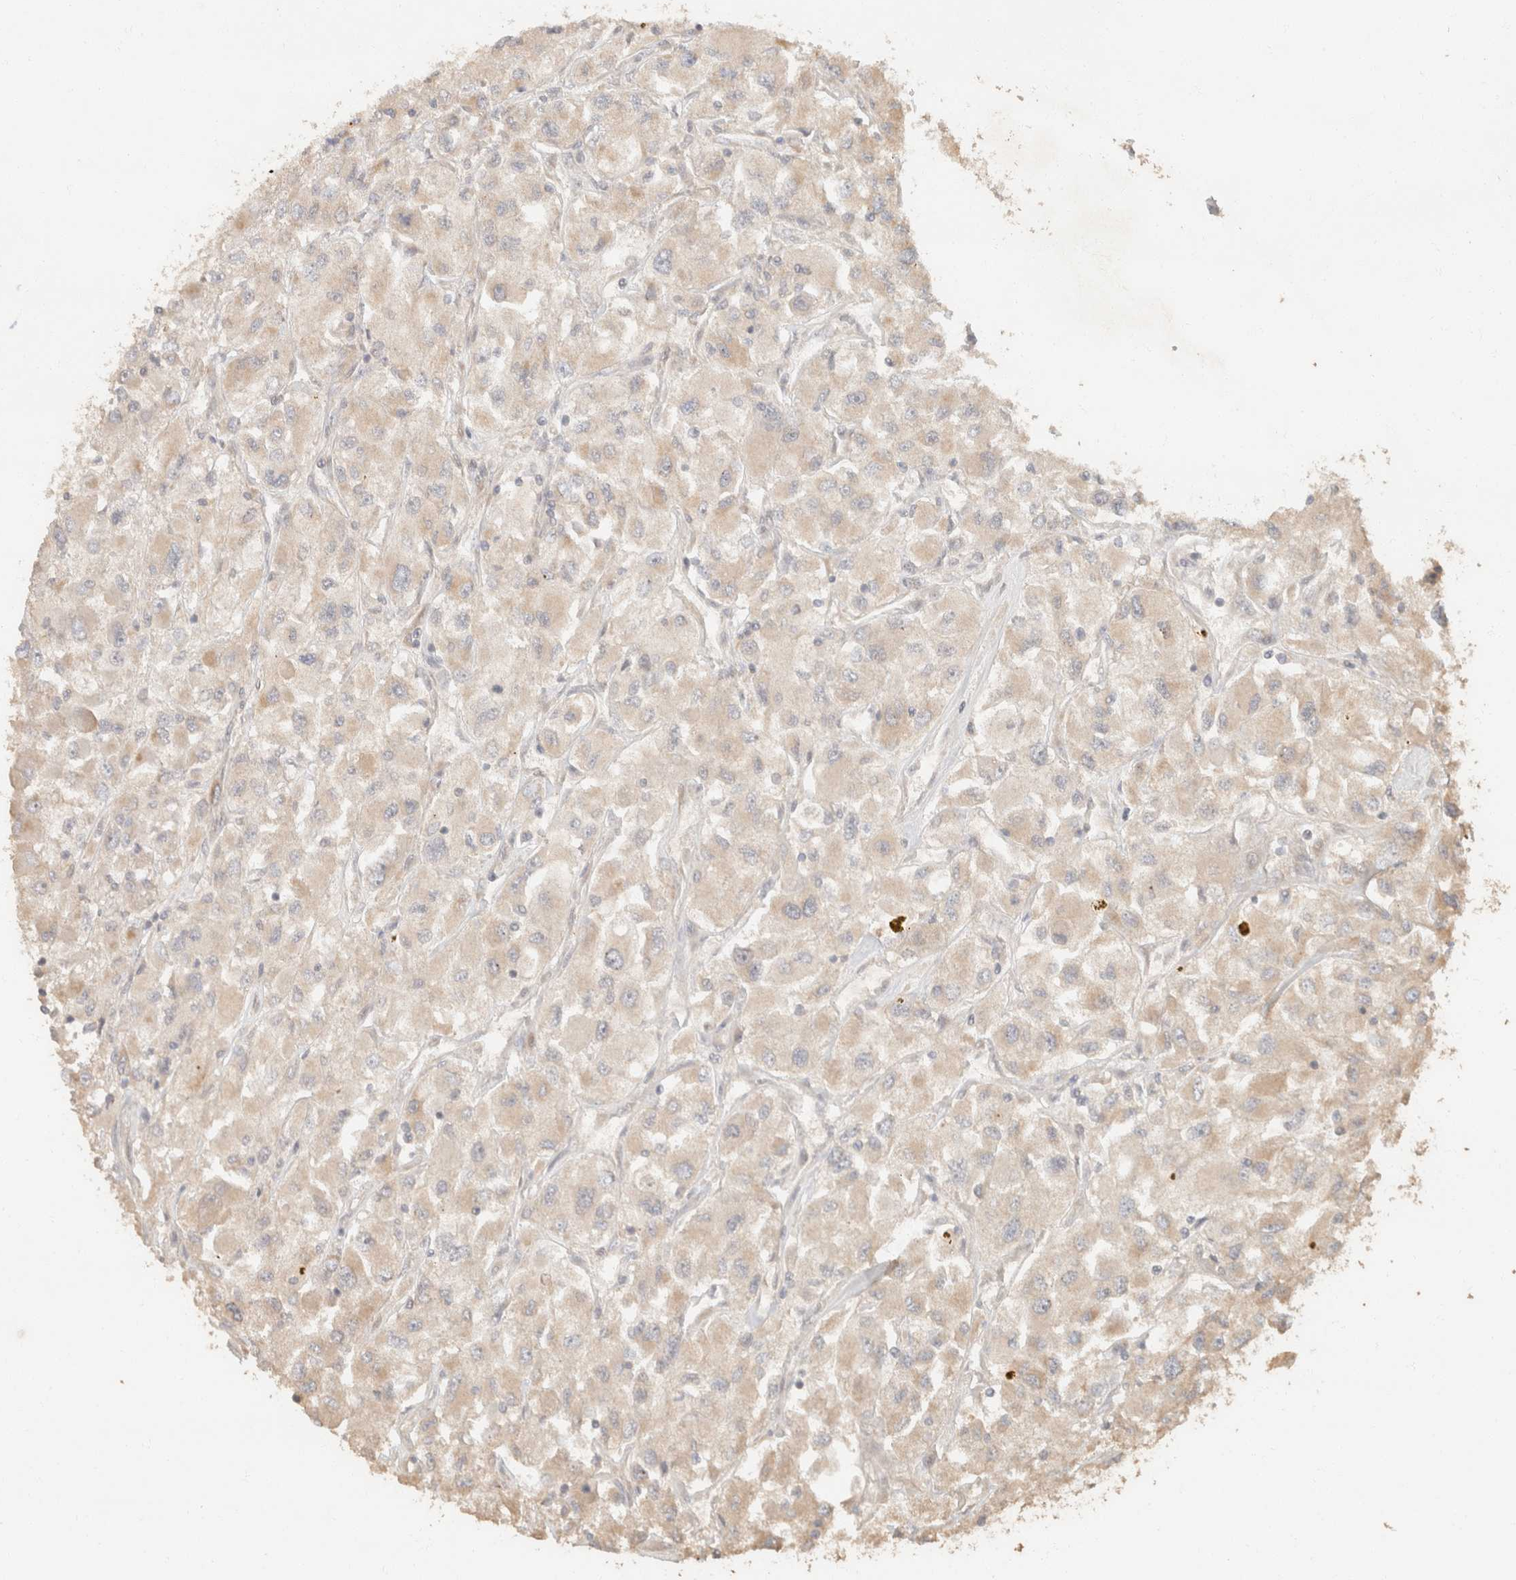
{"staining": {"intensity": "weak", "quantity": "<25%", "location": "cytoplasmic/membranous"}, "tissue": "renal cancer", "cell_type": "Tumor cells", "image_type": "cancer", "snomed": [{"axis": "morphology", "description": "Adenocarcinoma, NOS"}, {"axis": "topography", "description": "Kidney"}], "caption": "High power microscopy image of an immunohistochemistry photomicrograph of renal cancer, revealing no significant expression in tumor cells.", "gene": "TACC1", "patient": {"sex": "female", "age": 52}}